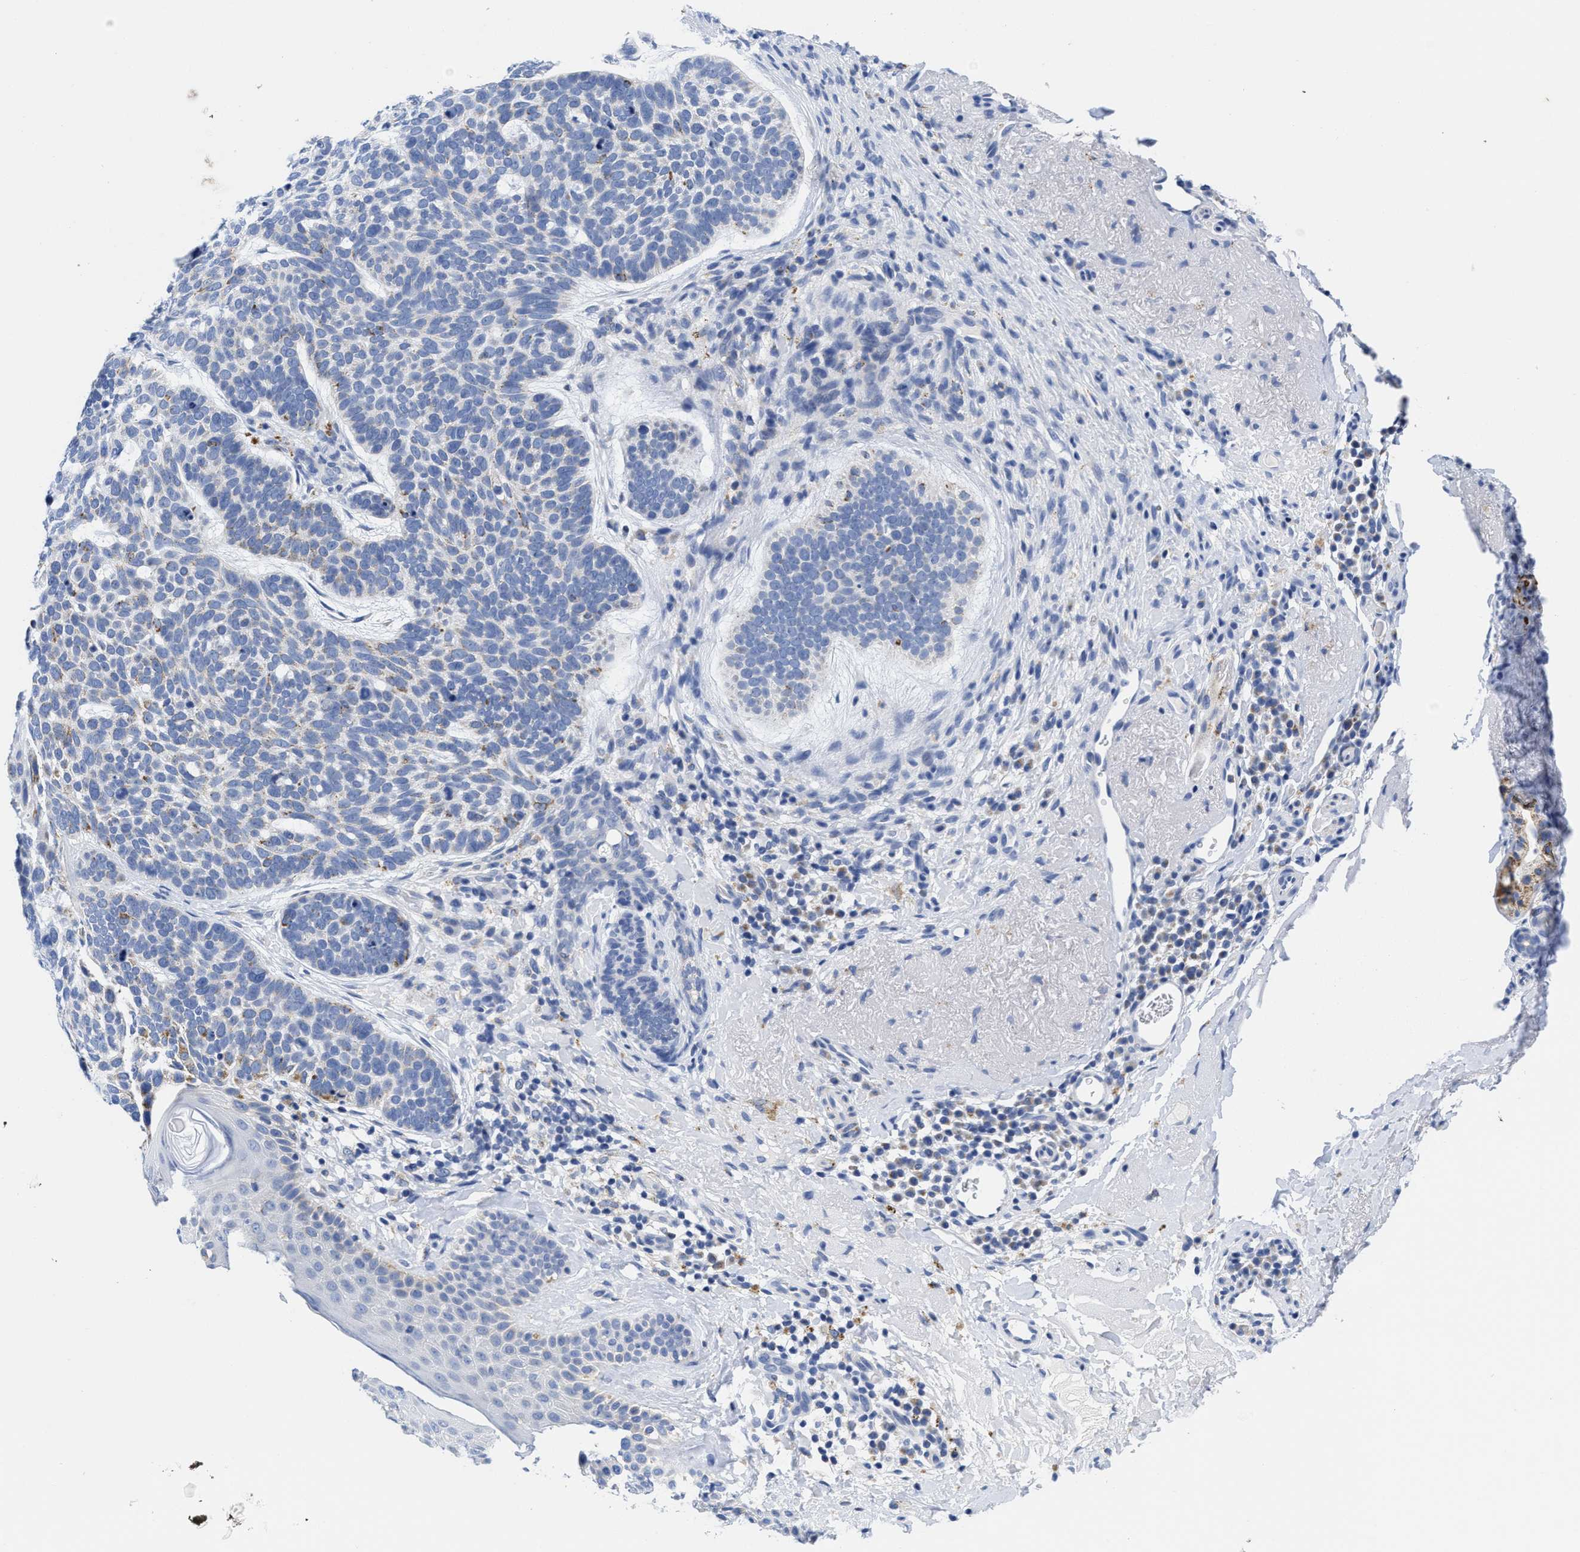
{"staining": {"intensity": "negative", "quantity": "none", "location": "none"}, "tissue": "skin cancer", "cell_type": "Tumor cells", "image_type": "cancer", "snomed": [{"axis": "morphology", "description": "Basal cell carcinoma"}, {"axis": "topography", "description": "Skin"}, {"axis": "topography", "description": "Skin of head"}], "caption": "Immunohistochemistry (IHC) of skin basal cell carcinoma exhibits no staining in tumor cells.", "gene": "TBRG4", "patient": {"sex": "female", "age": 85}}